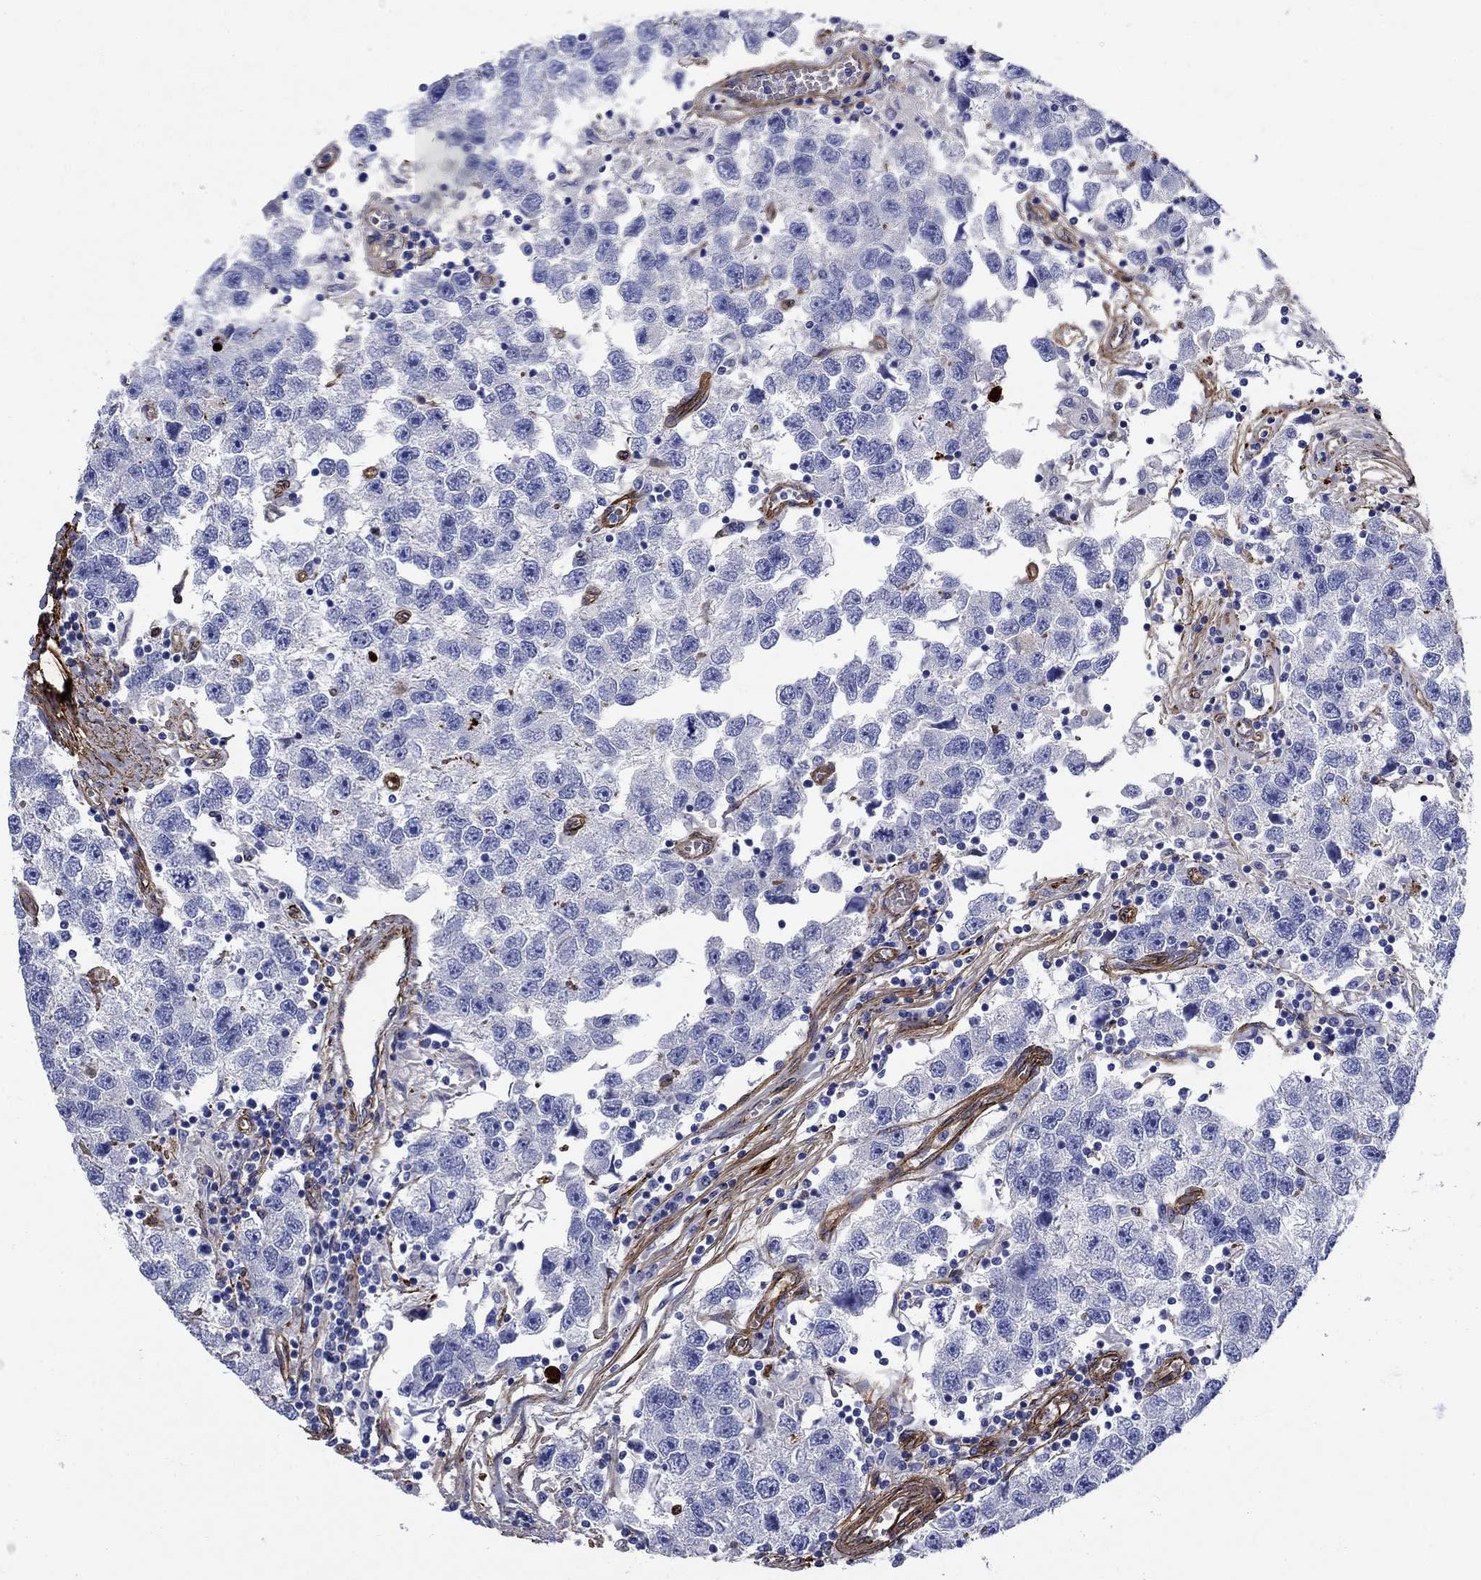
{"staining": {"intensity": "negative", "quantity": "none", "location": "none"}, "tissue": "testis cancer", "cell_type": "Tumor cells", "image_type": "cancer", "snomed": [{"axis": "morphology", "description": "Seminoma, NOS"}, {"axis": "topography", "description": "Testis"}], "caption": "This is an immunohistochemistry photomicrograph of human seminoma (testis). There is no expression in tumor cells.", "gene": "VTN", "patient": {"sex": "male", "age": 26}}